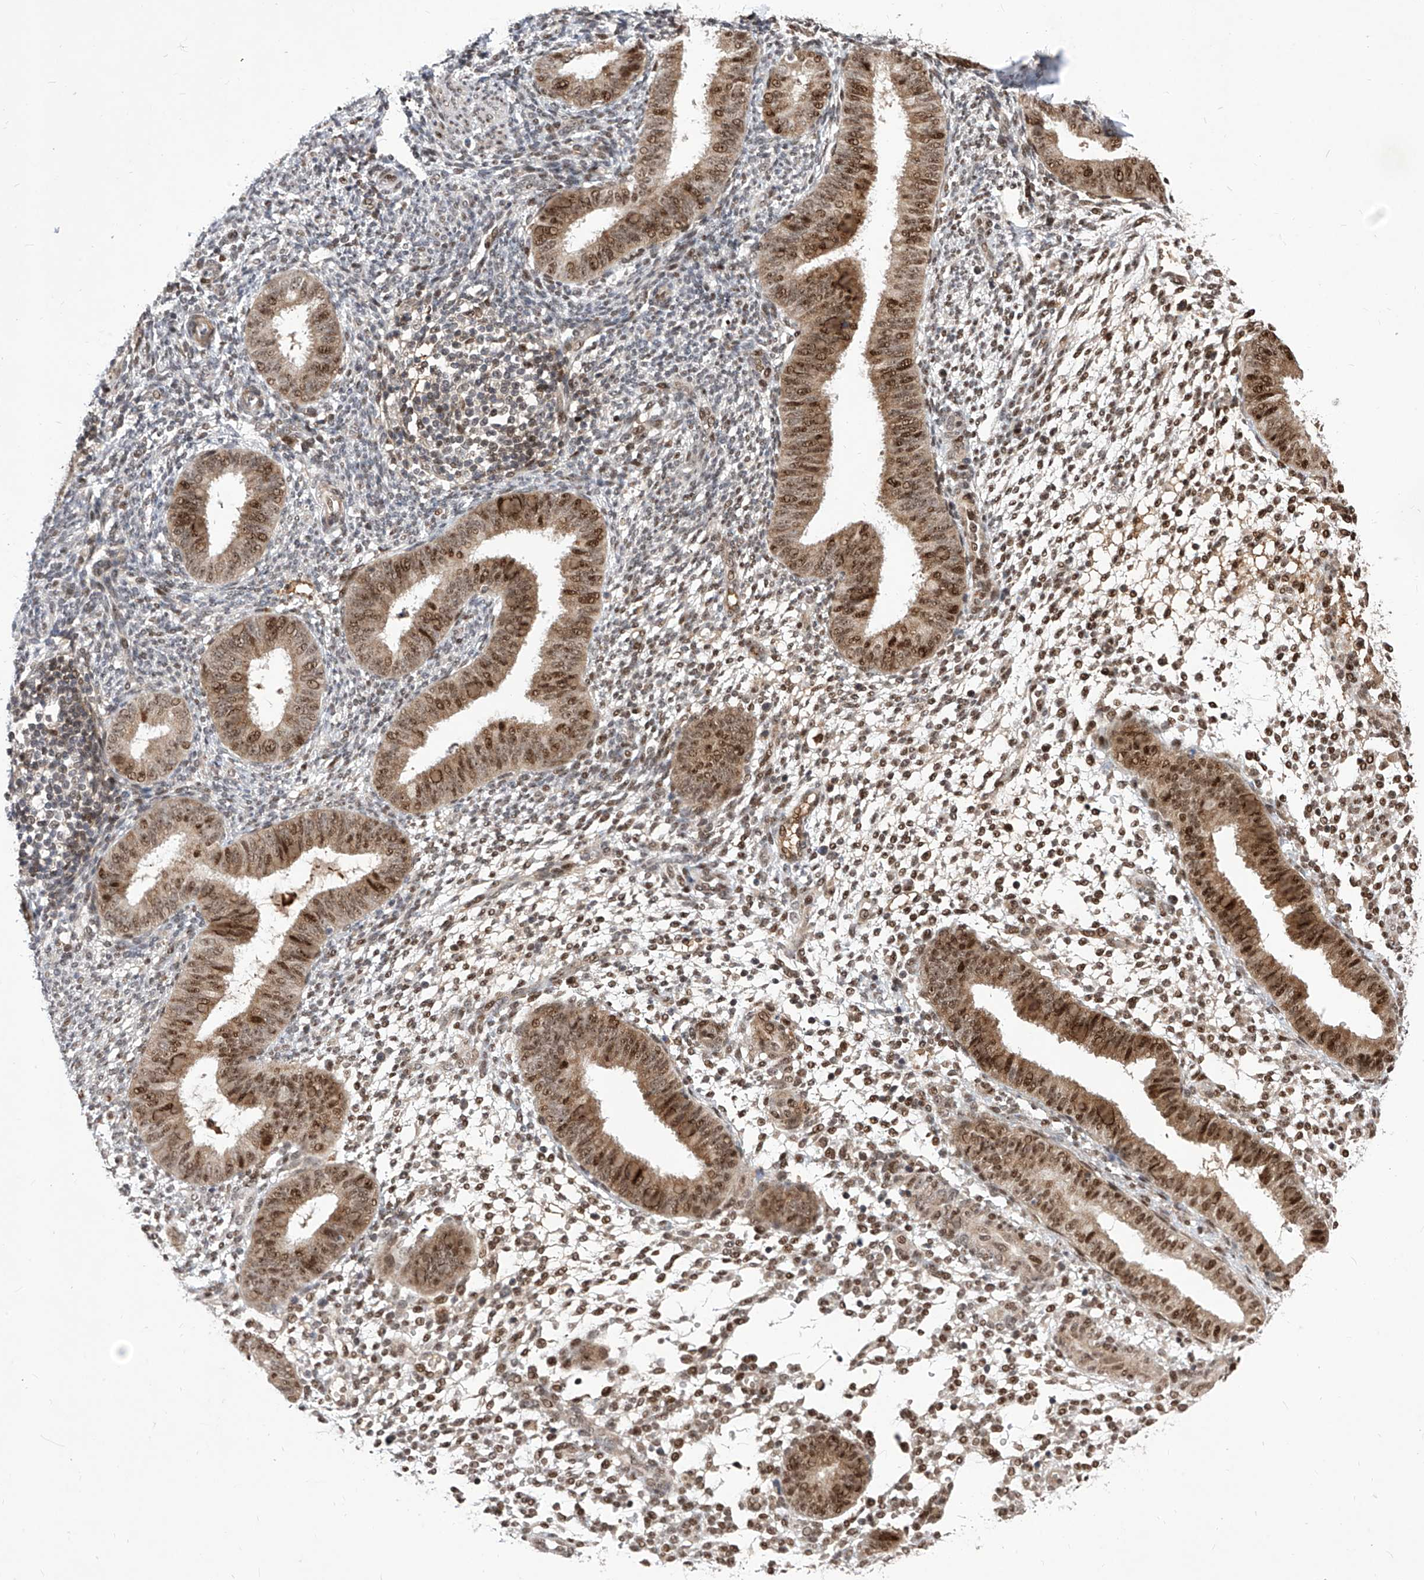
{"staining": {"intensity": "moderate", "quantity": "25%-75%", "location": "nuclear"}, "tissue": "endometrium", "cell_type": "Cells in endometrial stroma", "image_type": "normal", "snomed": [{"axis": "morphology", "description": "Normal tissue, NOS"}, {"axis": "topography", "description": "Uterus"}, {"axis": "topography", "description": "Endometrium"}], "caption": "Immunohistochemical staining of benign human endometrium shows 25%-75% levels of moderate nuclear protein expression in about 25%-75% of cells in endometrial stroma. (Brightfield microscopy of DAB IHC at high magnification).", "gene": "LGR4", "patient": {"sex": "female", "age": 48}}